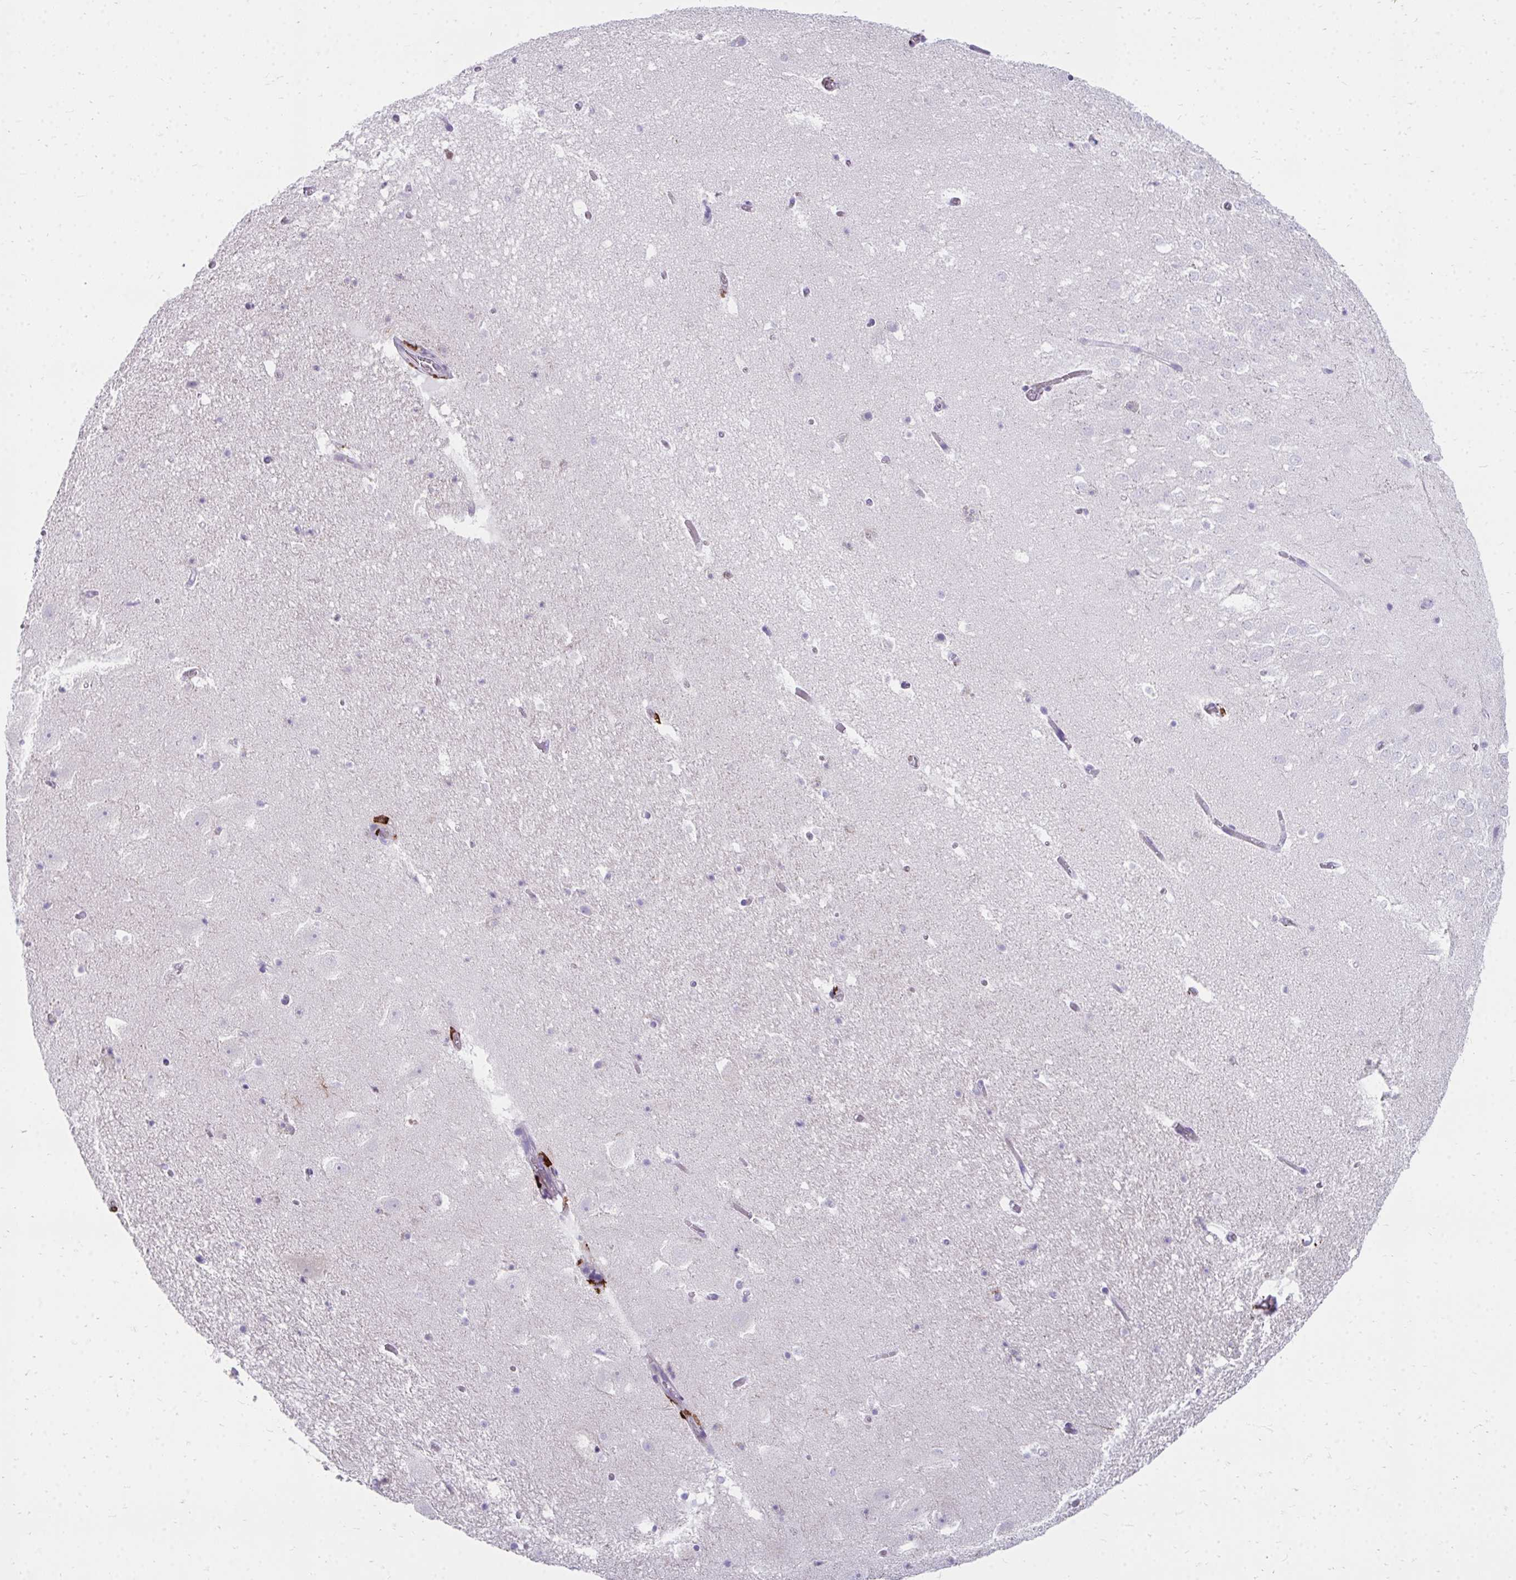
{"staining": {"intensity": "negative", "quantity": "none", "location": "none"}, "tissue": "hippocampus", "cell_type": "Glial cells", "image_type": "normal", "snomed": [{"axis": "morphology", "description": "Normal tissue, NOS"}, {"axis": "topography", "description": "Hippocampus"}], "caption": "Immunohistochemistry (IHC) photomicrograph of normal hippocampus: hippocampus stained with DAB exhibits no significant protein staining in glial cells. (IHC, brightfield microscopy, high magnification).", "gene": "CD163", "patient": {"sex": "female", "age": 42}}